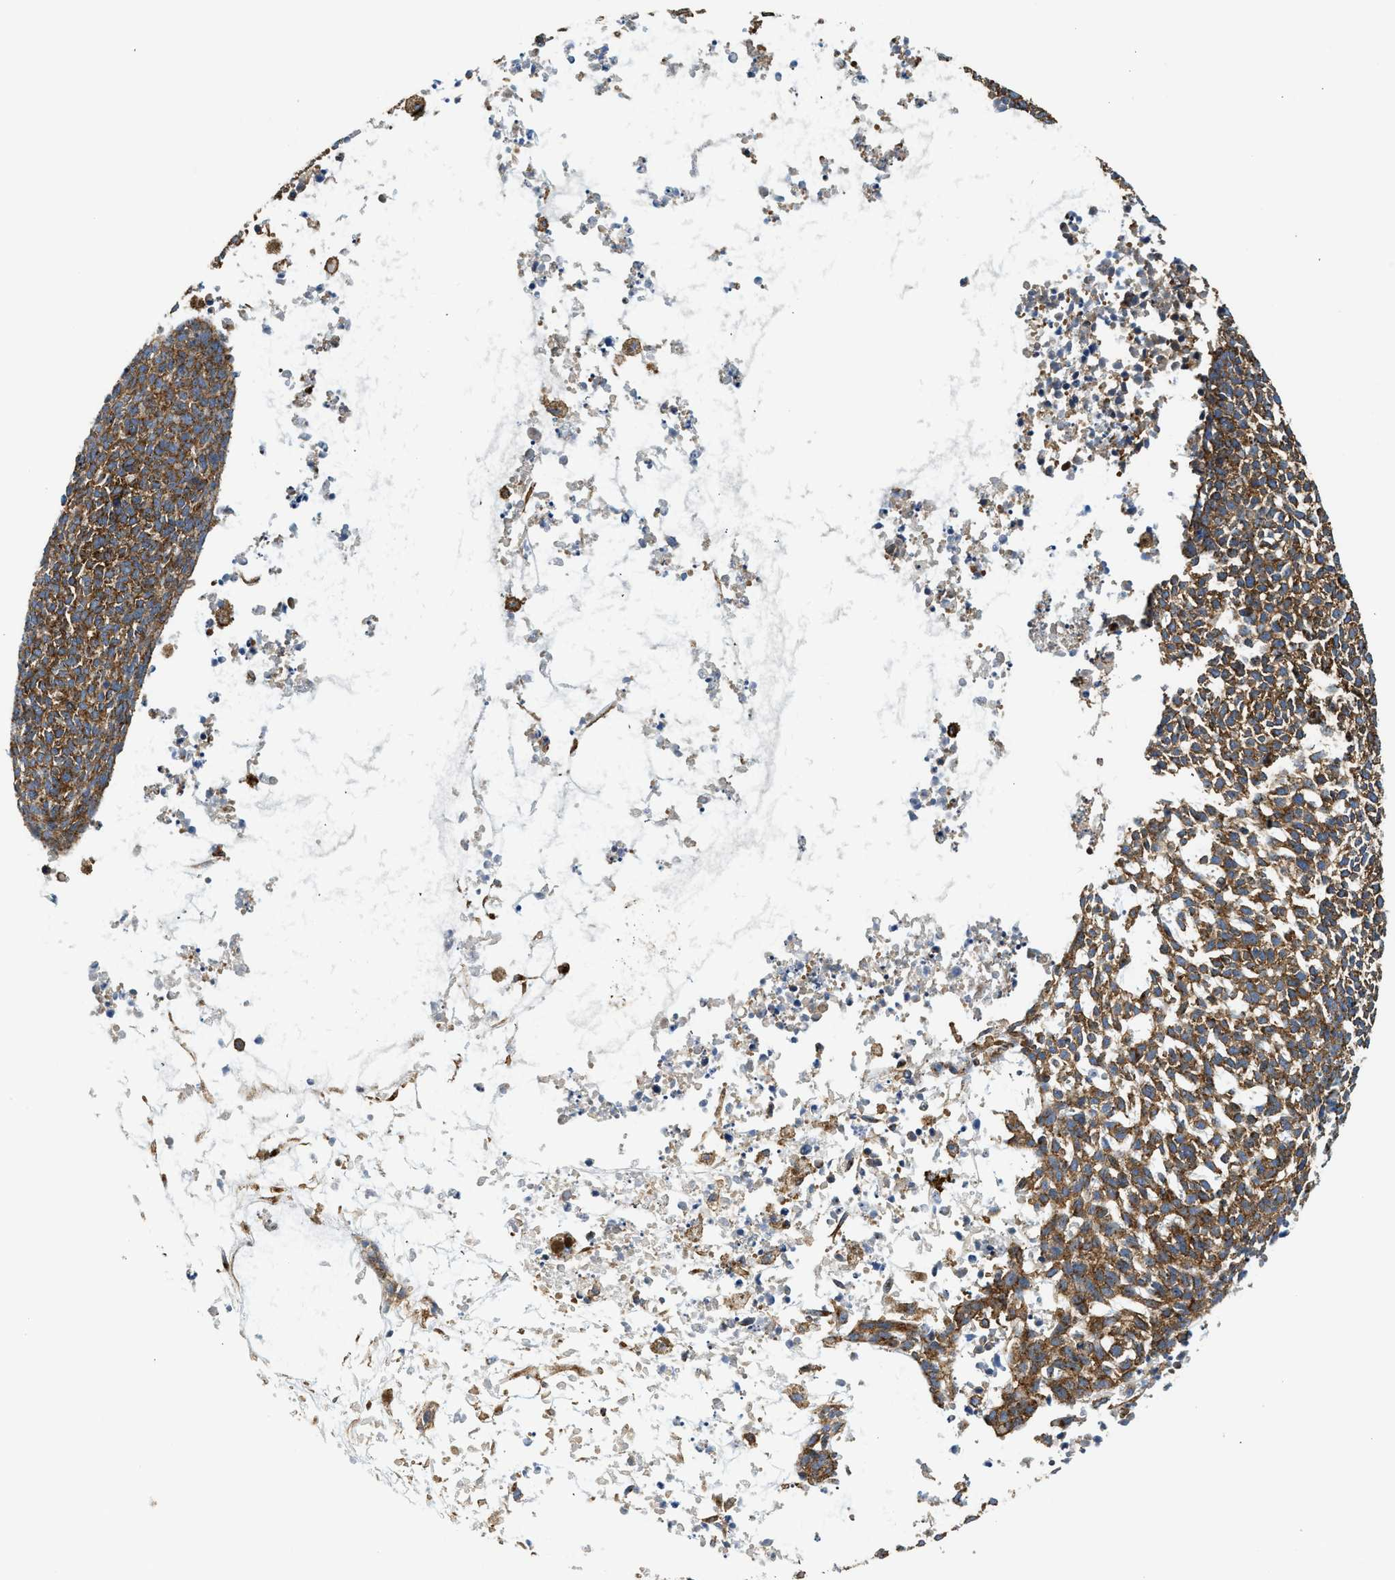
{"staining": {"intensity": "moderate", "quantity": ">75%", "location": "cytoplasmic/membranous"}, "tissue": "skin cancer", "cell_type": "Tumor cells", "image_type": "cancer", "snomed": [{"axis": "morphology", "description": "Basal cell carcinoma"}, {"axis": "topography", "description": "Skin"}], "caption": "This is a photomicrograph of IHC staining of skin cancer (basal cell carcinoma), which shows moderate expression in the cytoplasmic/membranous of tumor cells.", "gene": "HIP1", "patient": {"sex": "female", "age": 84}}